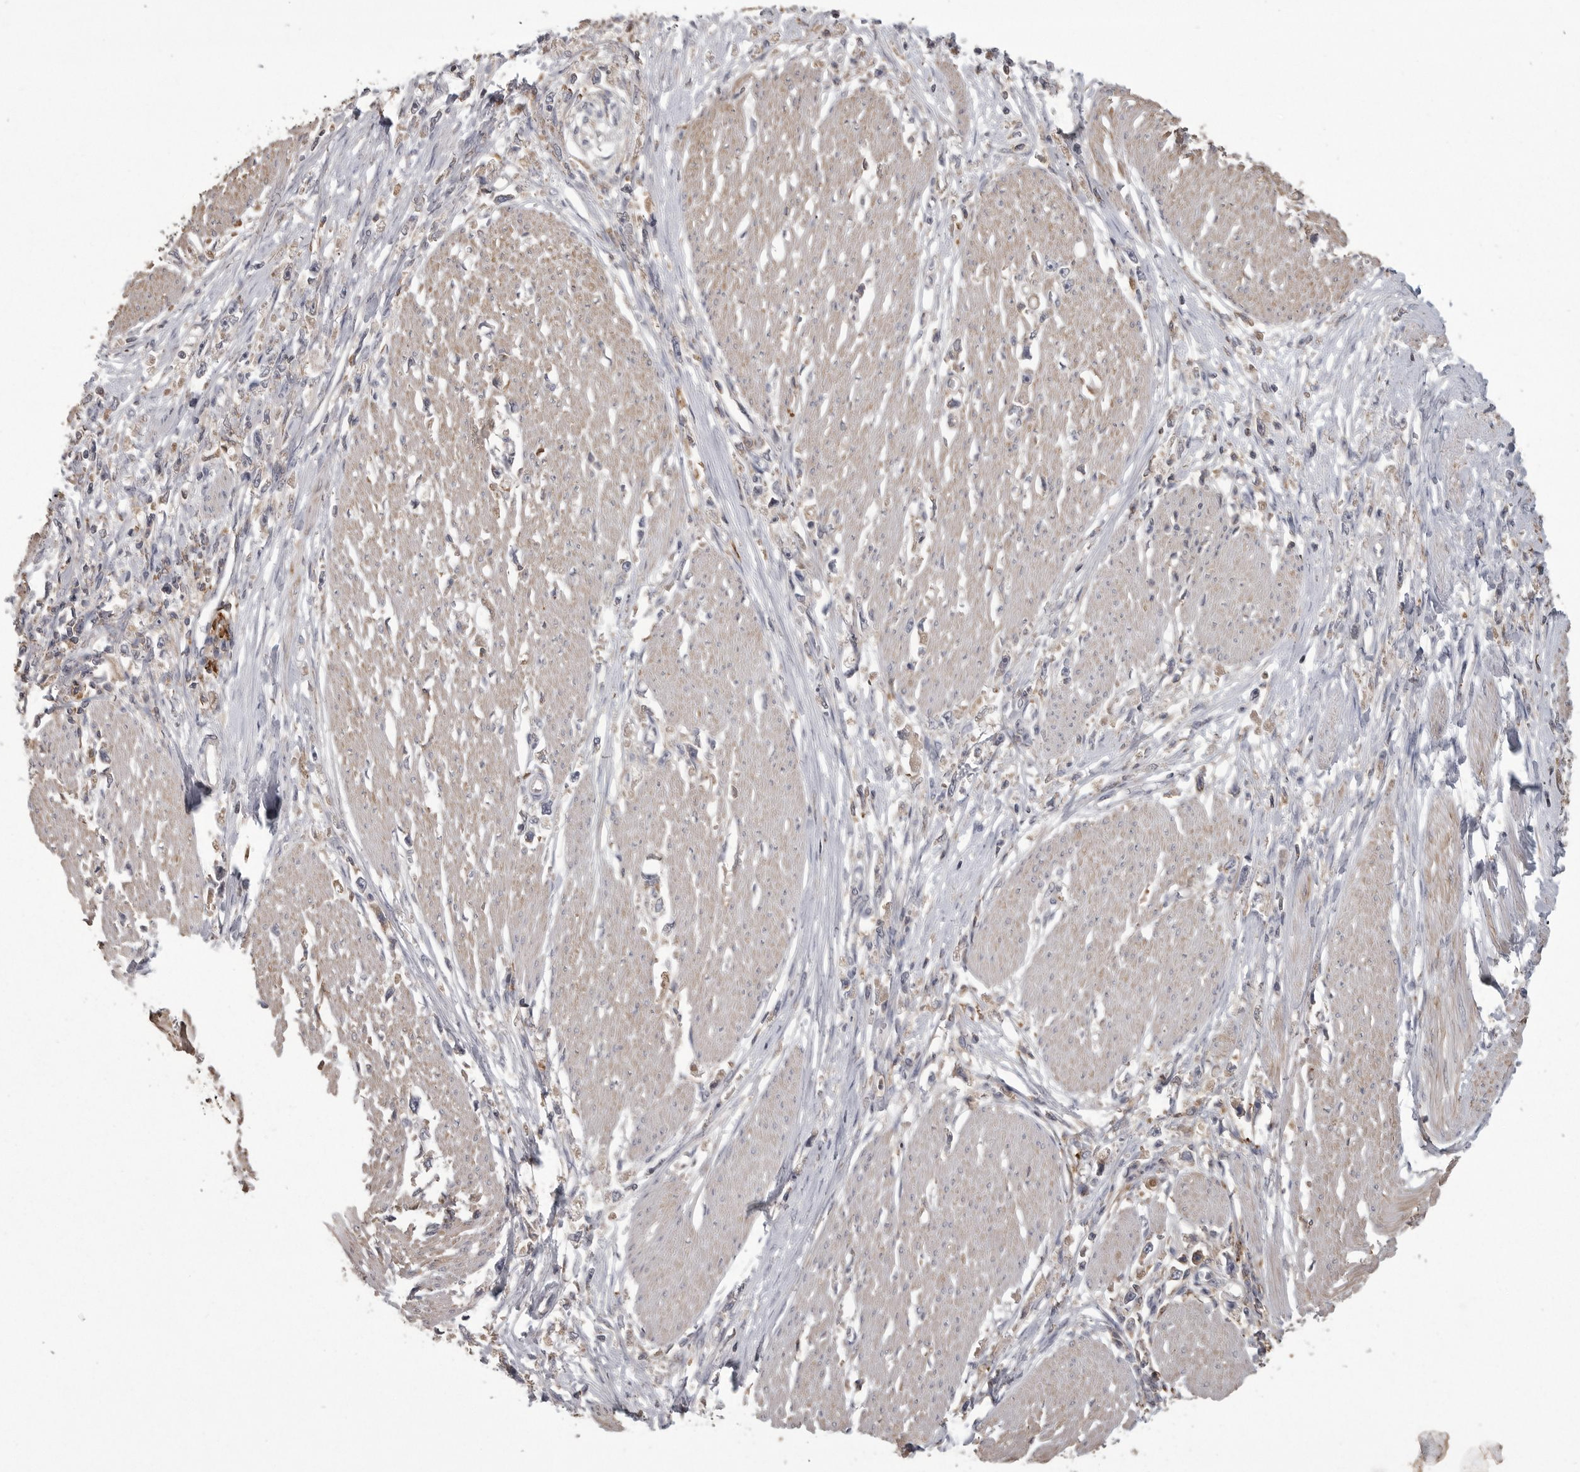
{"staining": {"intensity": "moderate", "quantity": "<25%", "location": "cytoplasmic/membranous"}, "tissue": "stomach cancer", "cell_type": "Tumor cells", "image_type": "cancer", "snomed": [{"axis": "morphology", "description": "Adenocarcinoma, NOS"}, {"axis": "topography", "description": "Stomach"}], "caption": "Stomach cancer (adenocarcinoma) was stained to show a protein in brown. There is low levels of moderate cytoplasmic/membranous staining in approximately <25% of tumor cells.", "gene": "CMTM6", "patient": {"sex": "female", "age": 59}}